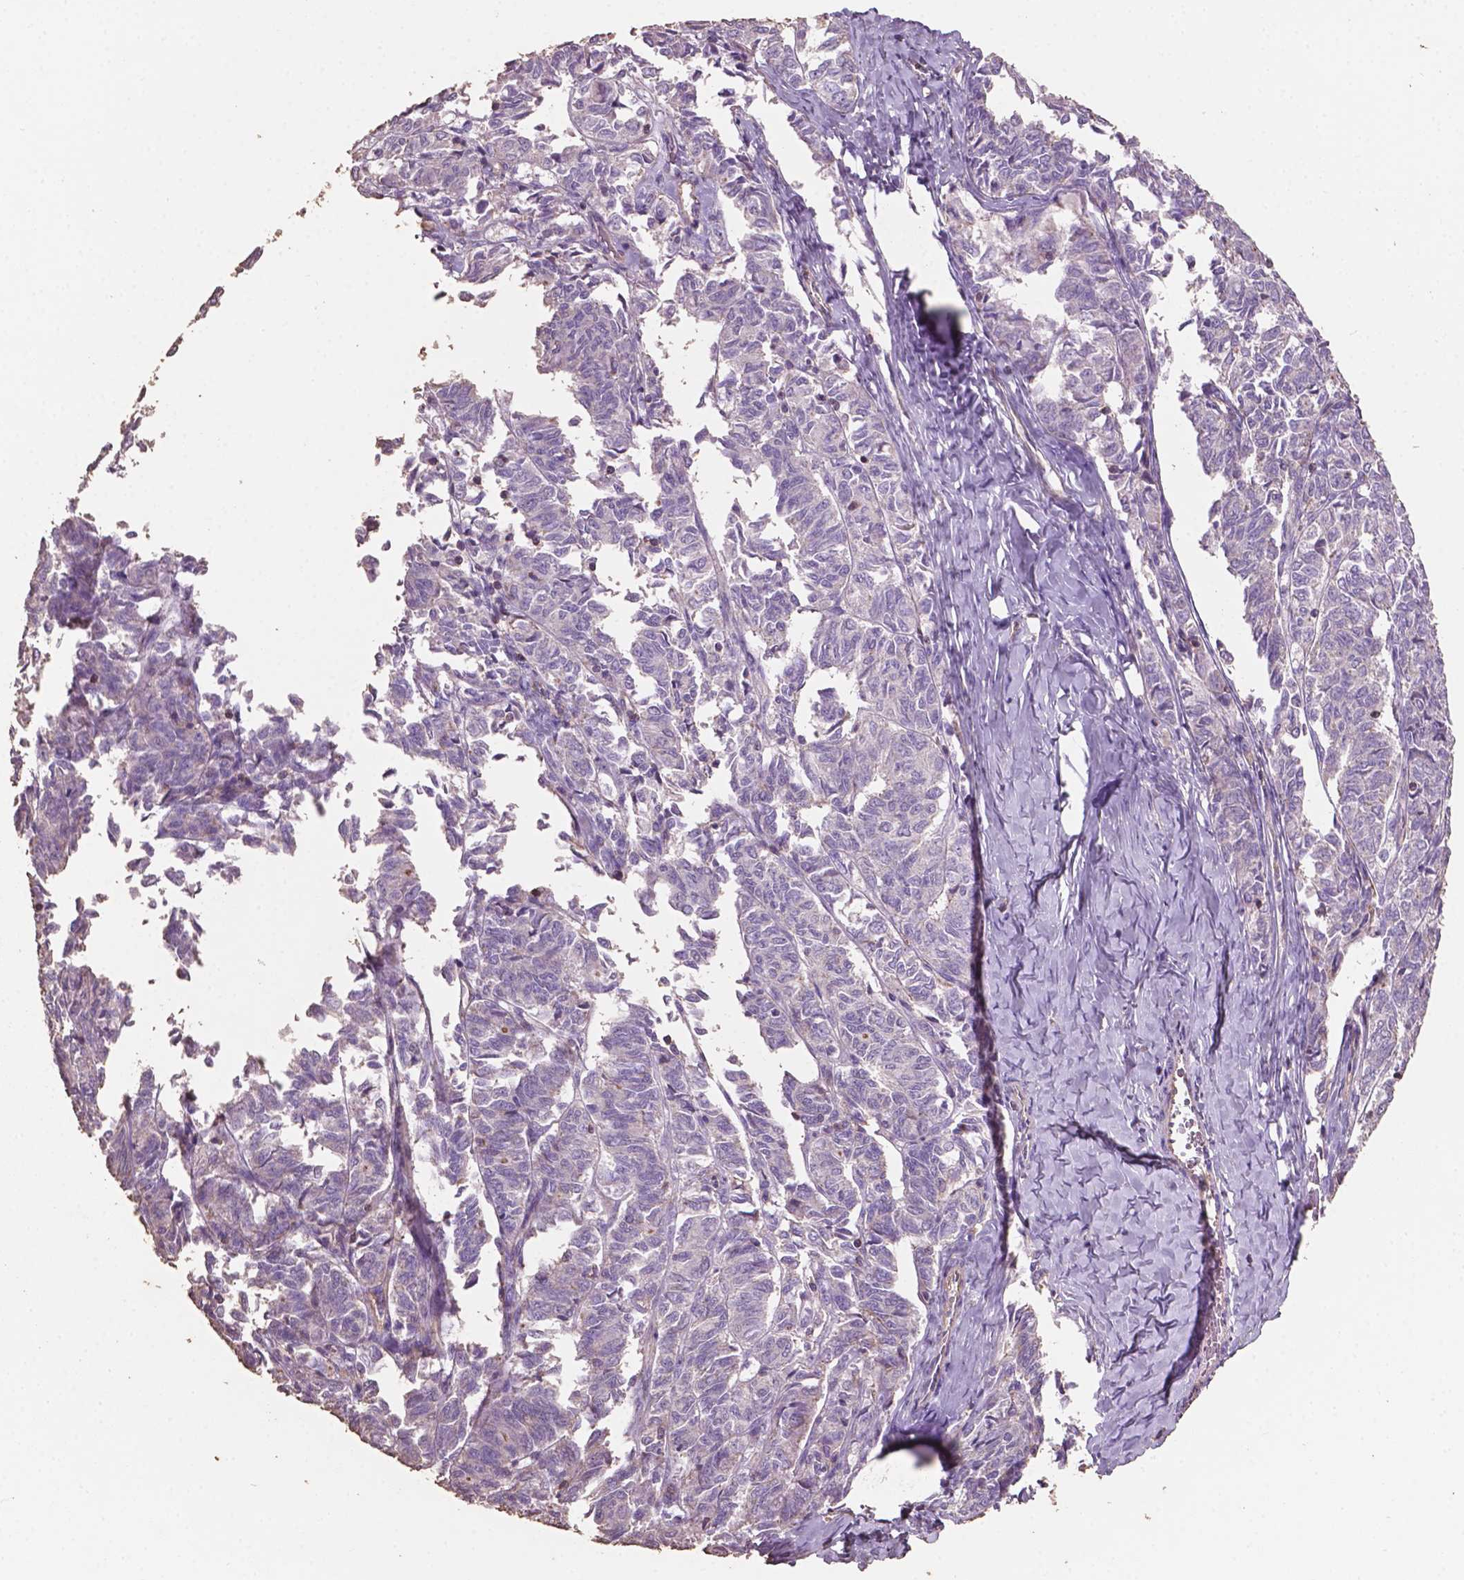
{"staining": {"intensity": "negative", "quantity": "none", "location": "none"}, "tissue": "ovarian cancer", "cell_type": "Tumor cells", "image_type": "cancer", "snomed": [{"axis": "morphology", "description": "Carcinoma, endometroid"}, {"axis": "topography", "description": "Ovary"}], "caption": "IHC of ovarian endometroid carcinoma demonstrates no expression in tumor cells.", "gene": "COMMD4", "patient": {"sex": "female", "age": 80}}